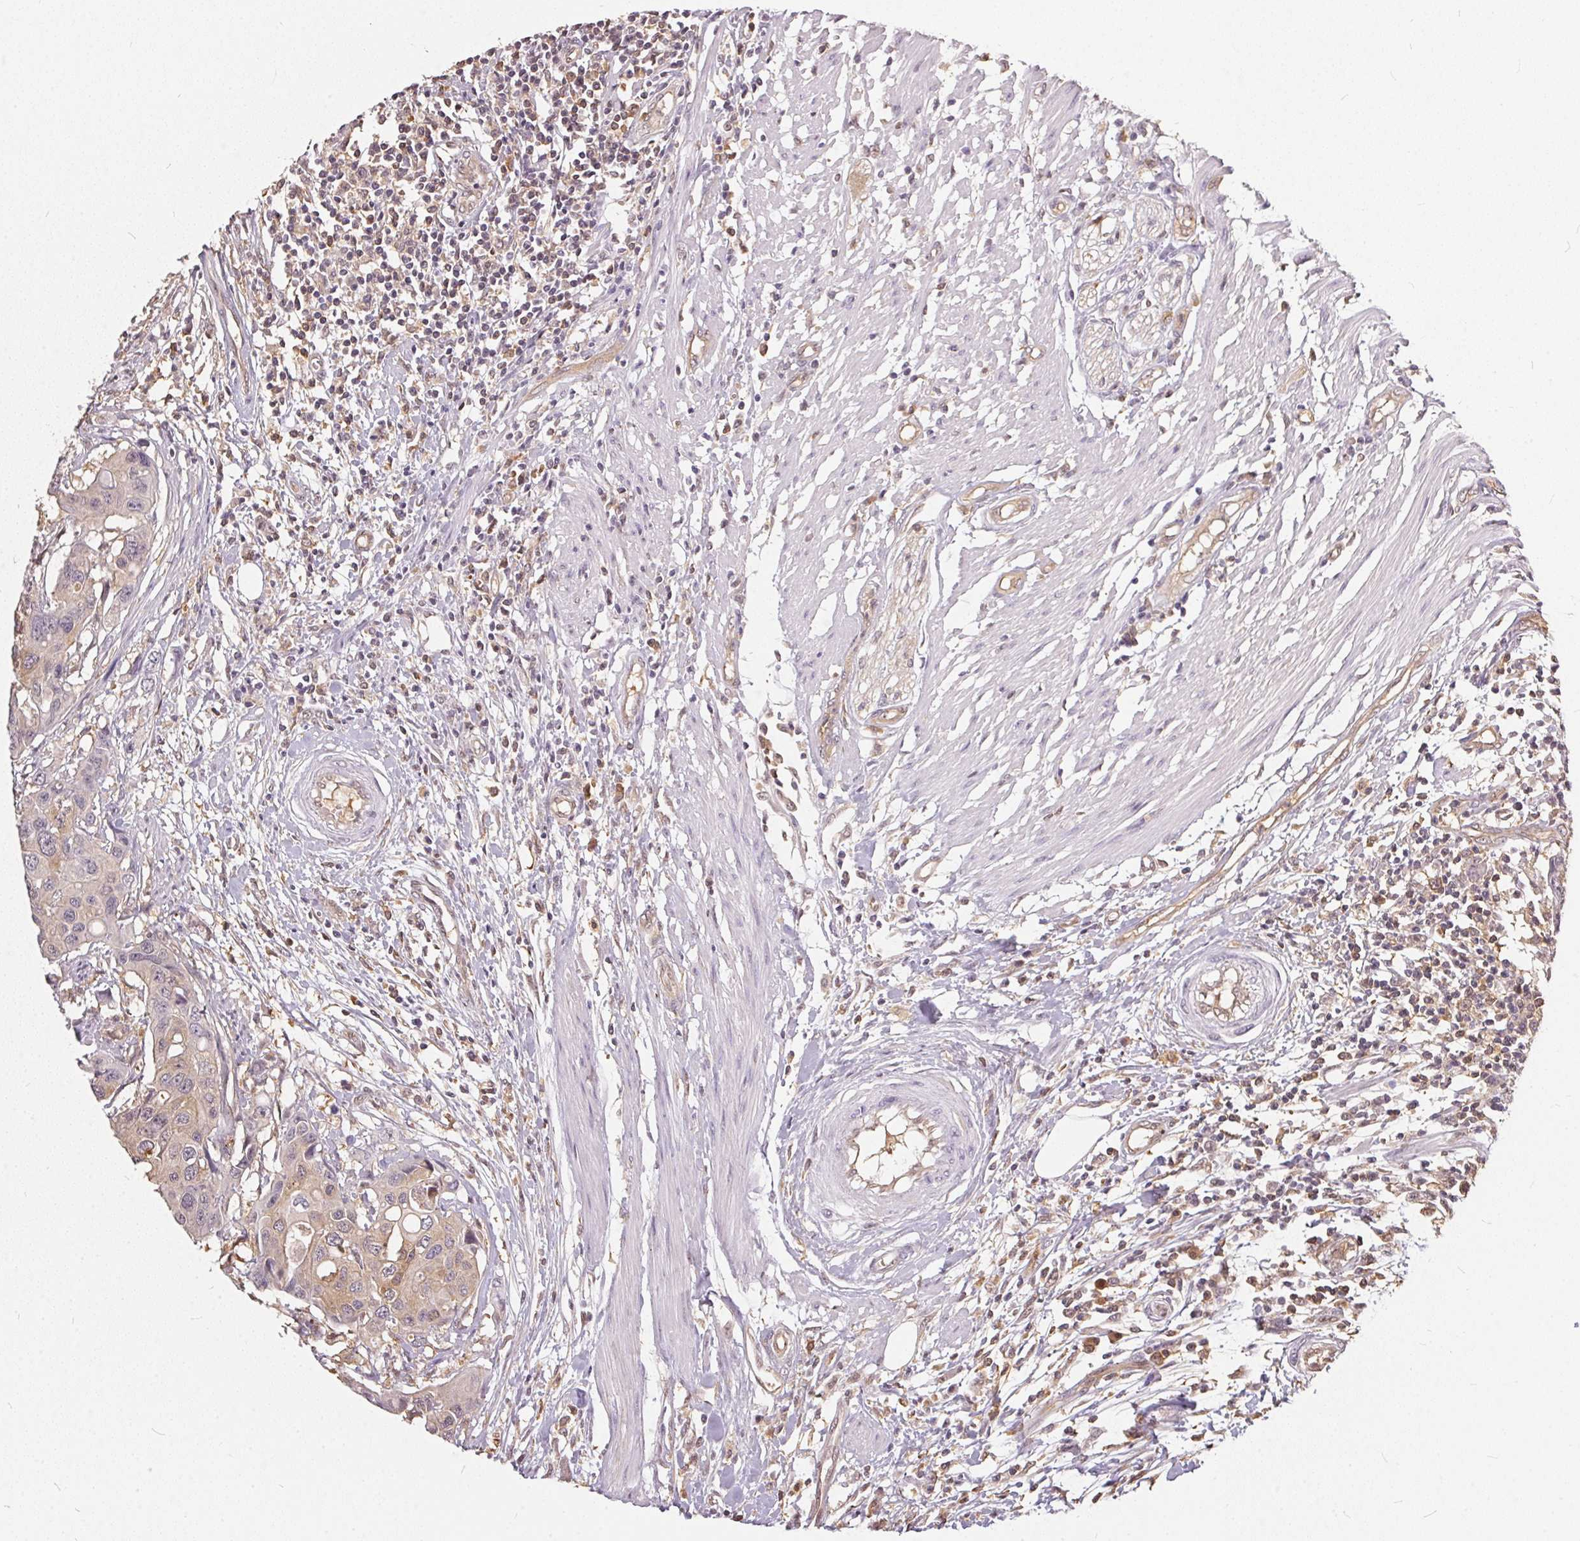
{"staining": {"intensity": "weak", "quantity": "25%-75%", "location": "cytoplasmic/membranous"}, "tissue": "colorectal cancer", "cell_type": "Tumor cells", "image_type": "cancer", "snomed": [{"axis": "morphology", "description": "Adenocarcinoma, NOS"}, {"axis": "topography", "description": "Colon"}], "caption": "Protein staining exhibits weak cytoplasmic/membranous positivity in approximately 25%-75% of tumor cells in colorectal adenocarcinoma.", "gene": "BLMH", "patient": {"sex": "male", "age": 77}}